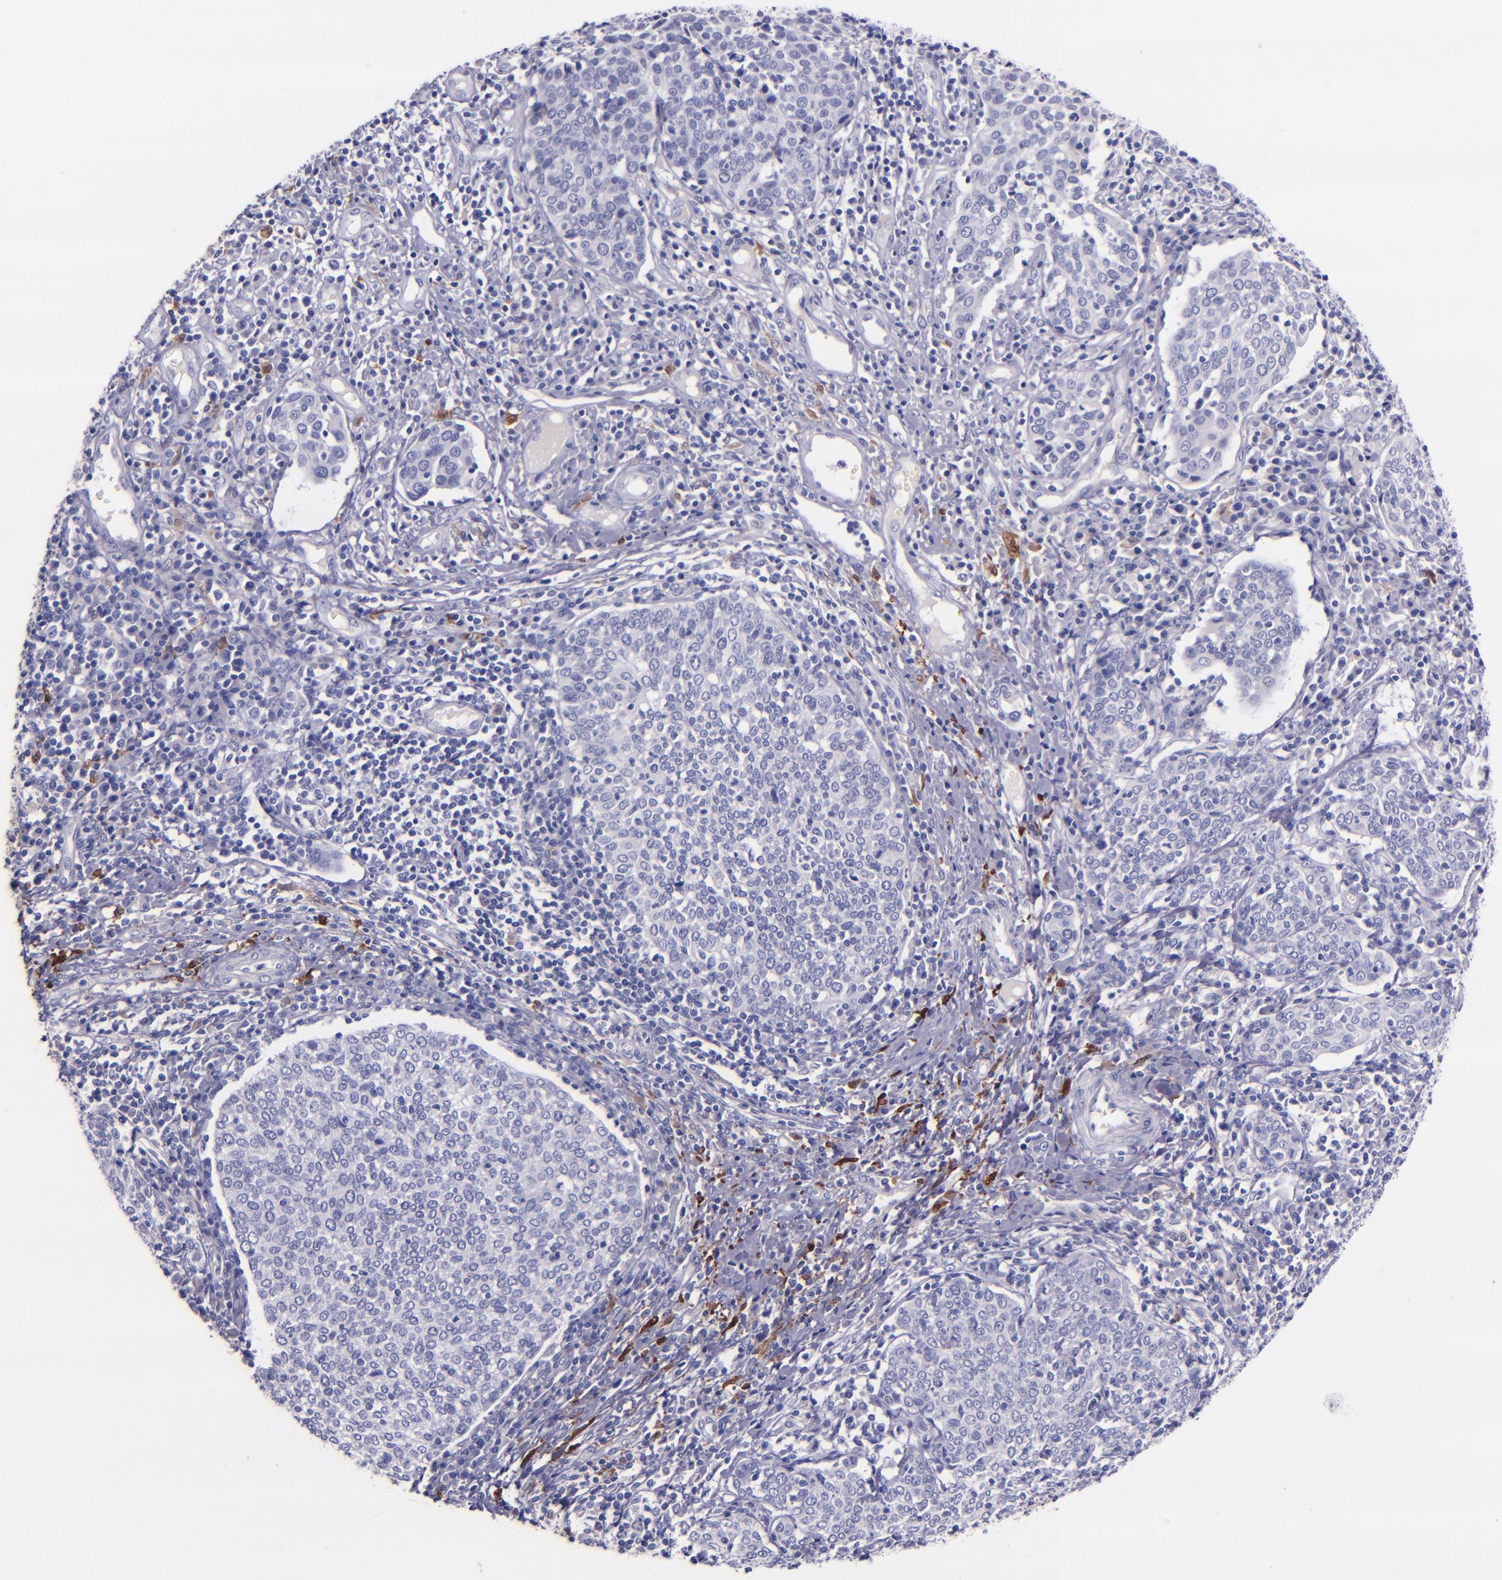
{"staining": {"intensity": "negative", "quantity": "none", "location": "none"}, "tissue": "cervical cancer", "cell_type": "Tumor cells", "image_type": "cancer", "snomed": [{"axis": "morphology", "description": "Squamous cell carcinoma, NOS"}, {"axis": "topography", "description": "Cervix"}], "caption": "DAB (3,3'-diaminobenzidine) immunohistochemical staining of human cervical cancer (squamous cell carcinoma) reveals no significant expression in tumor cells. Brightfield microscopy of immunohistochemistry stained with DAB (3,3'-diaminobenzidine) (brown) and hematoxylin (blue), captured at high magnification.", "gene": "F13A1", "patient": {"sex": "female", "age": 40}}